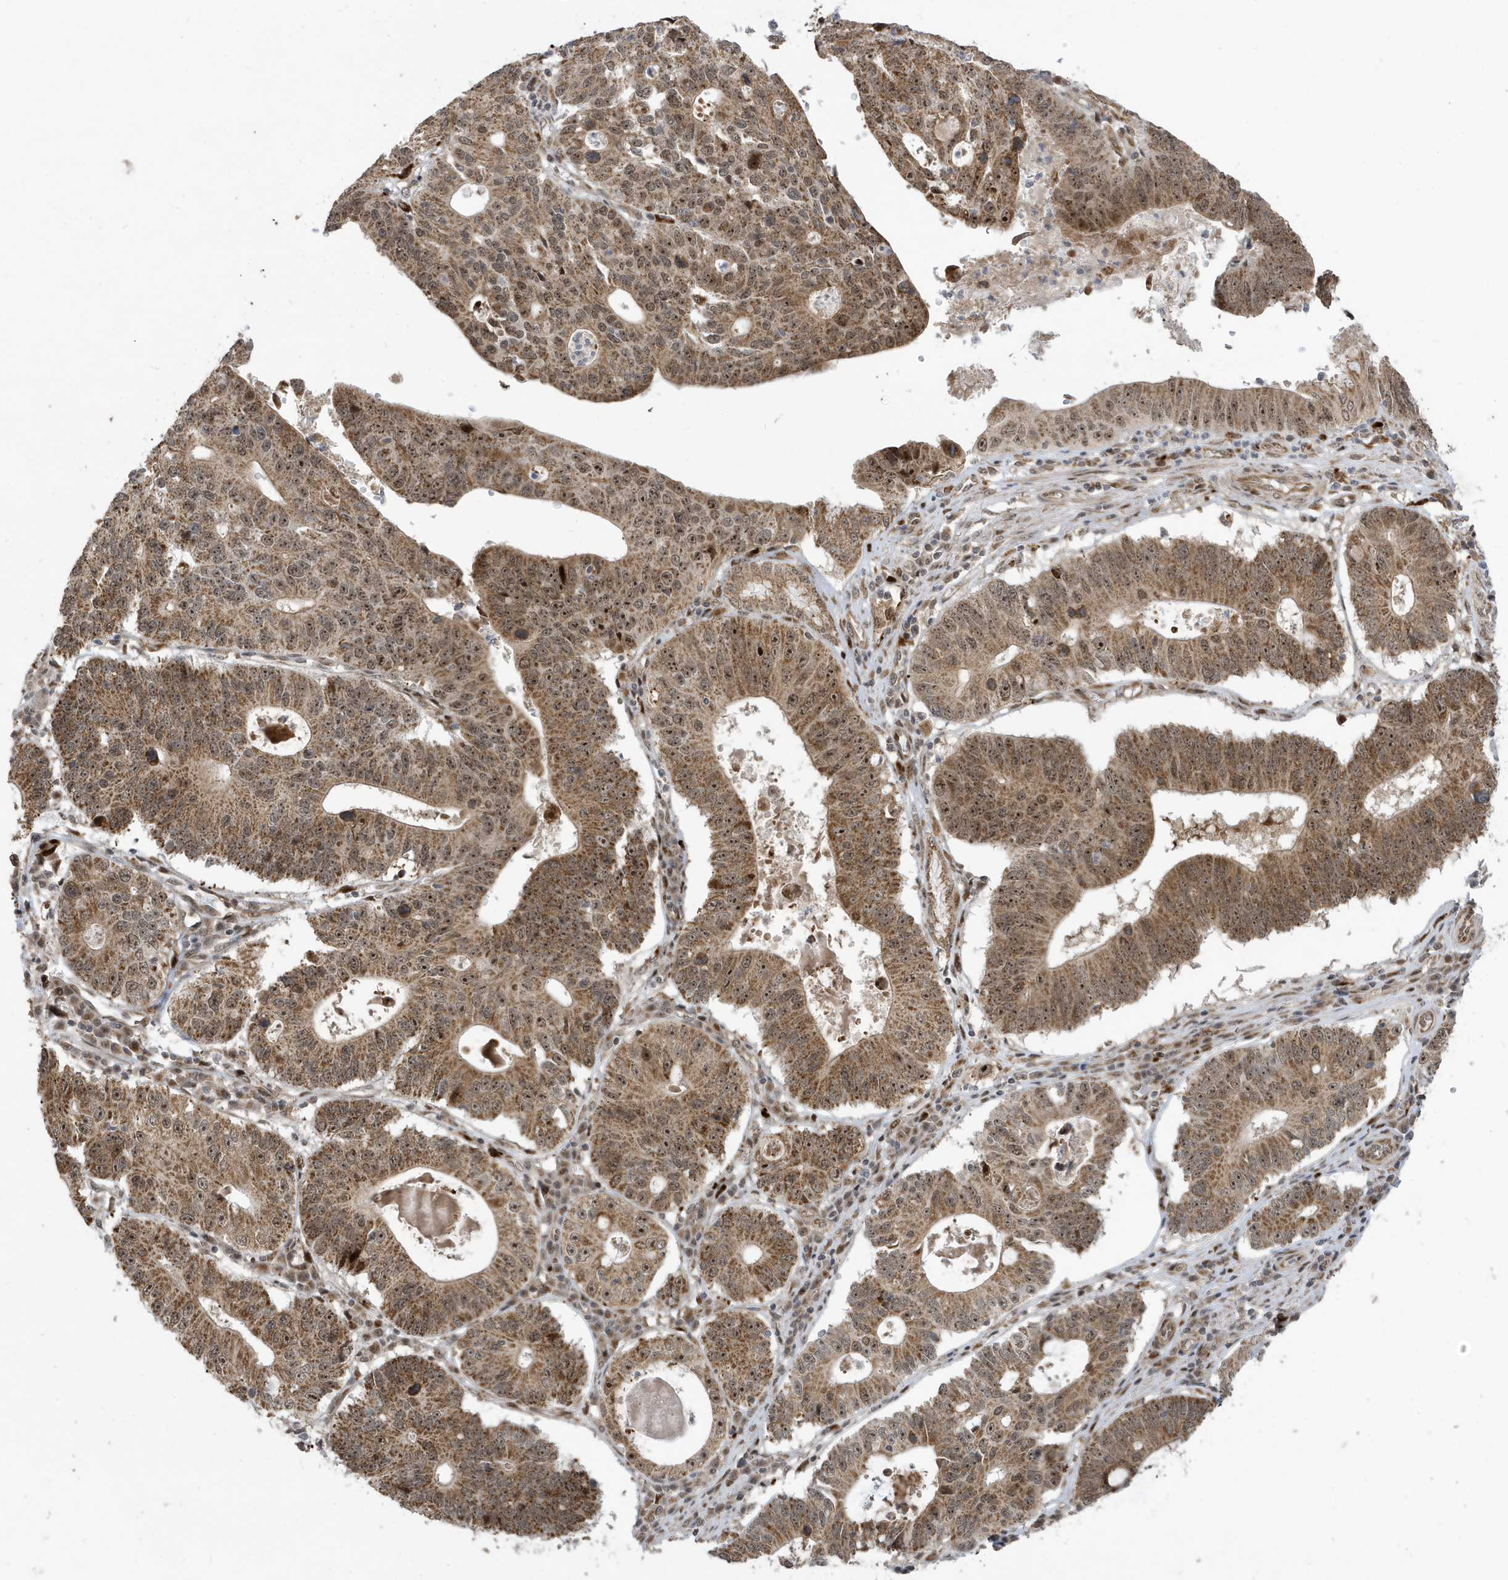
{"staining": {"intensity": "moderate", "quantity": ">75%", "location": "cytoplasmic/membranous,nuclear"}, "tissue": "stomach cancer", "cell_type": "Tumor cells", "image_type": "cancer", "snomed": [{"axis": "morphology", "description": "Adenocarcinoma, NOS"}, {"axis": "topography", "description": "Stomach"}], "caption": "High-magnification brightfield microscopy of stomach adenocarcinoma stained with DAB (brown) and counterstained with hematoxylin (blue). tumor cells exhibit moderate cytoplasmic/membranous and nuclear staining is present in about>75% of cells.", "gene": "FAM9B", "patient": {"sex": "male", "age": 59}}